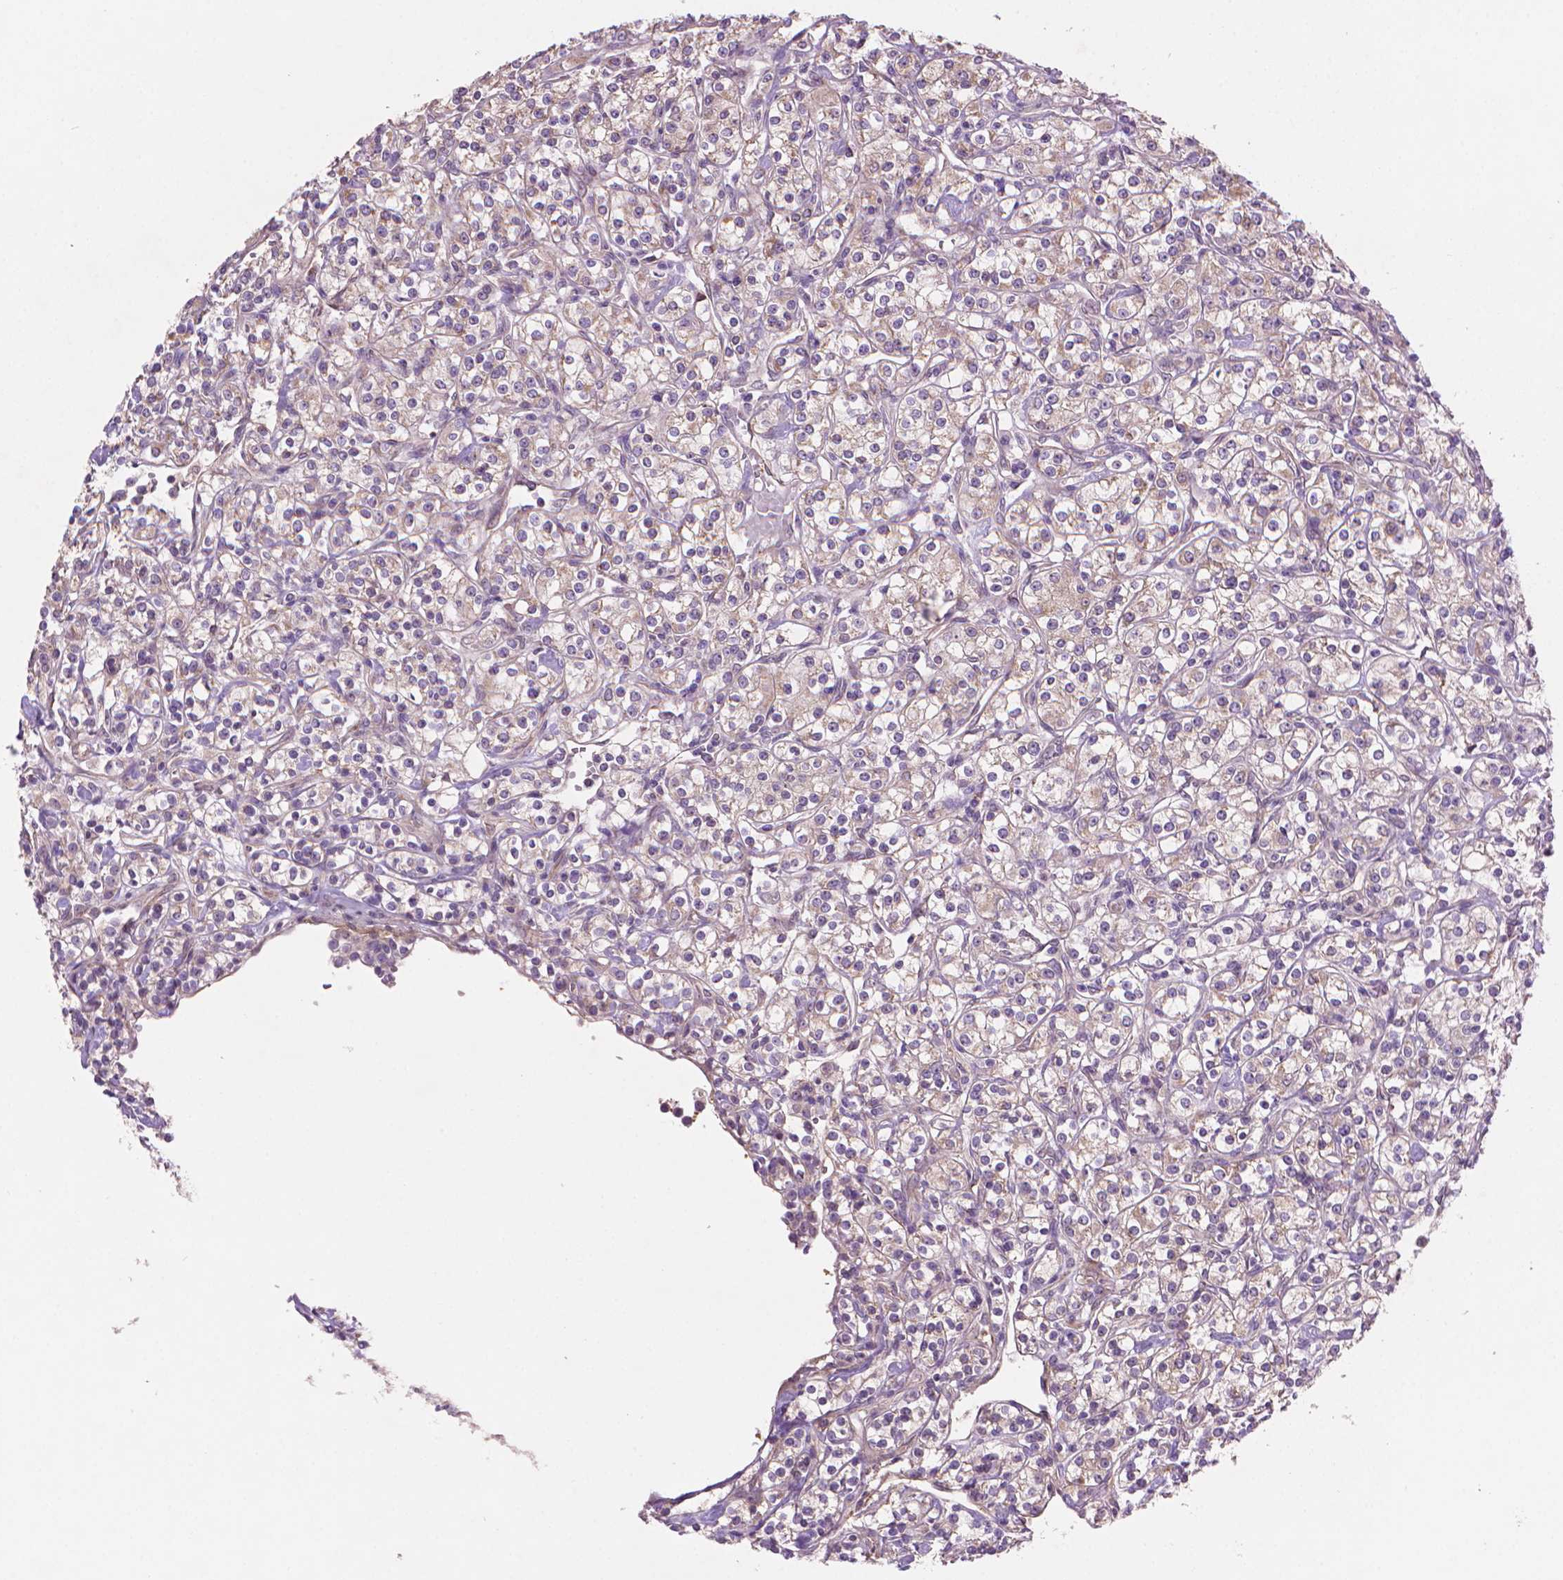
{"staining": {"intensity": "weak", "quantity": "<25%", "location": "cytoplasmic/membranous"}, "tissue": "renal cancer", "cell_type": "Tumor cells", "image_type": "cancer", "snomed": [{"axis": "morphology", "description": "Adenocarcinoma, NOS"}, {"axis": "topography", "description": "Kidney"}], "caption": "Histopathology image shows no protein expression in tumor cells of renal cancer tissue. (DAB (3,3'-diaminobenzidine) IHC, high magnification).", "gene": "AMMECR1", "patient": {"sex": "male", "age": 77}}